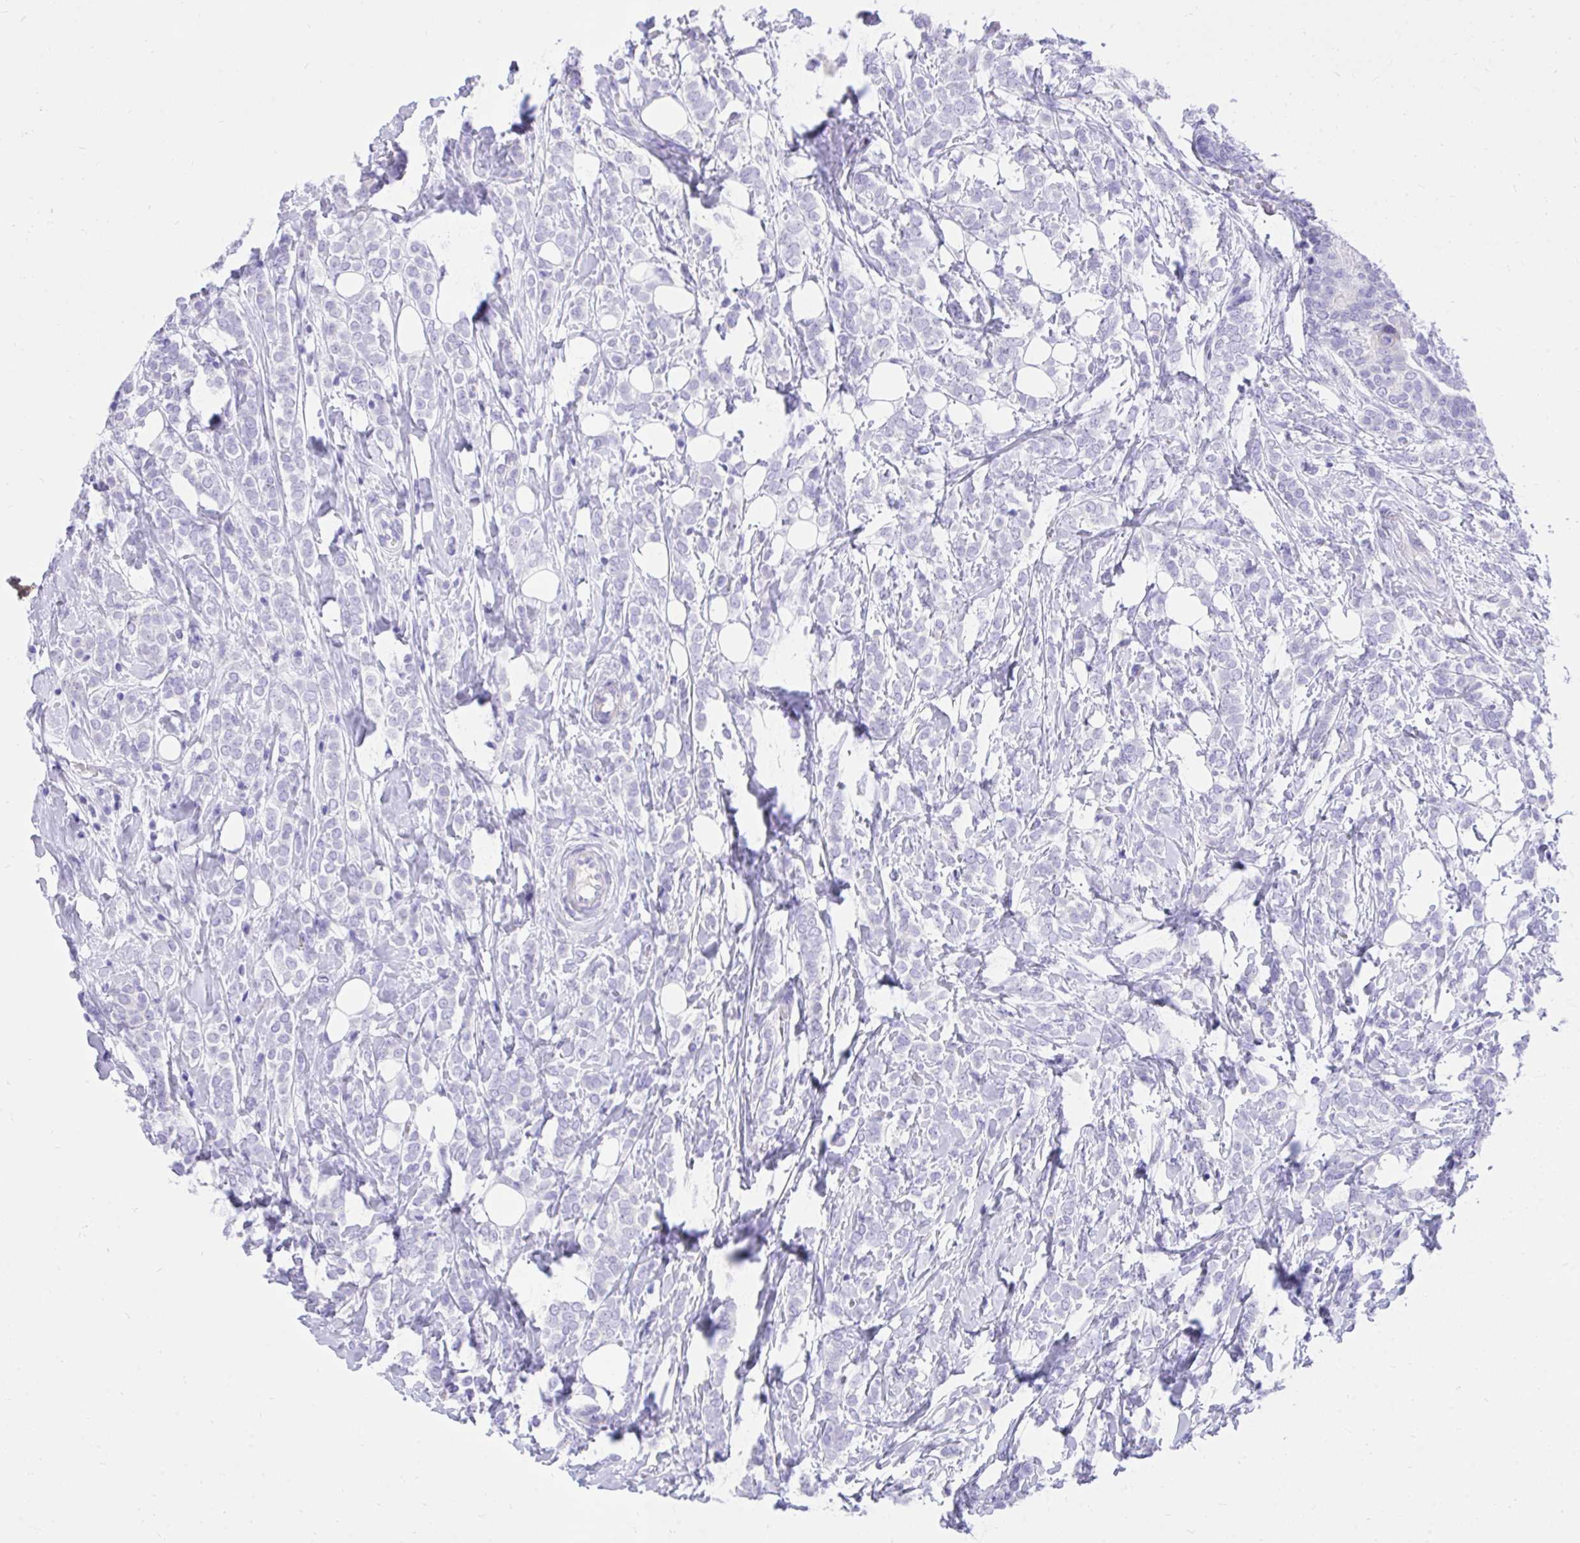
{"staining": {"intensity": "negative", "quantity": "none", "location": "none"}, "tissue": "breast cancer", "cell_type": "Tumor cells", "image_type": "cancer", "snomed": [{"axis": "morphology", "description": "Lobular carcinoma"}, {"axis": "topography", "description": "Breast"}], "caption": "Immunohistochemistry of lobular carcinoma (breast) reveals no expression in tumor cells.", "gene": "KCNN4", "patient": {"sex": "female", "age": 49}}